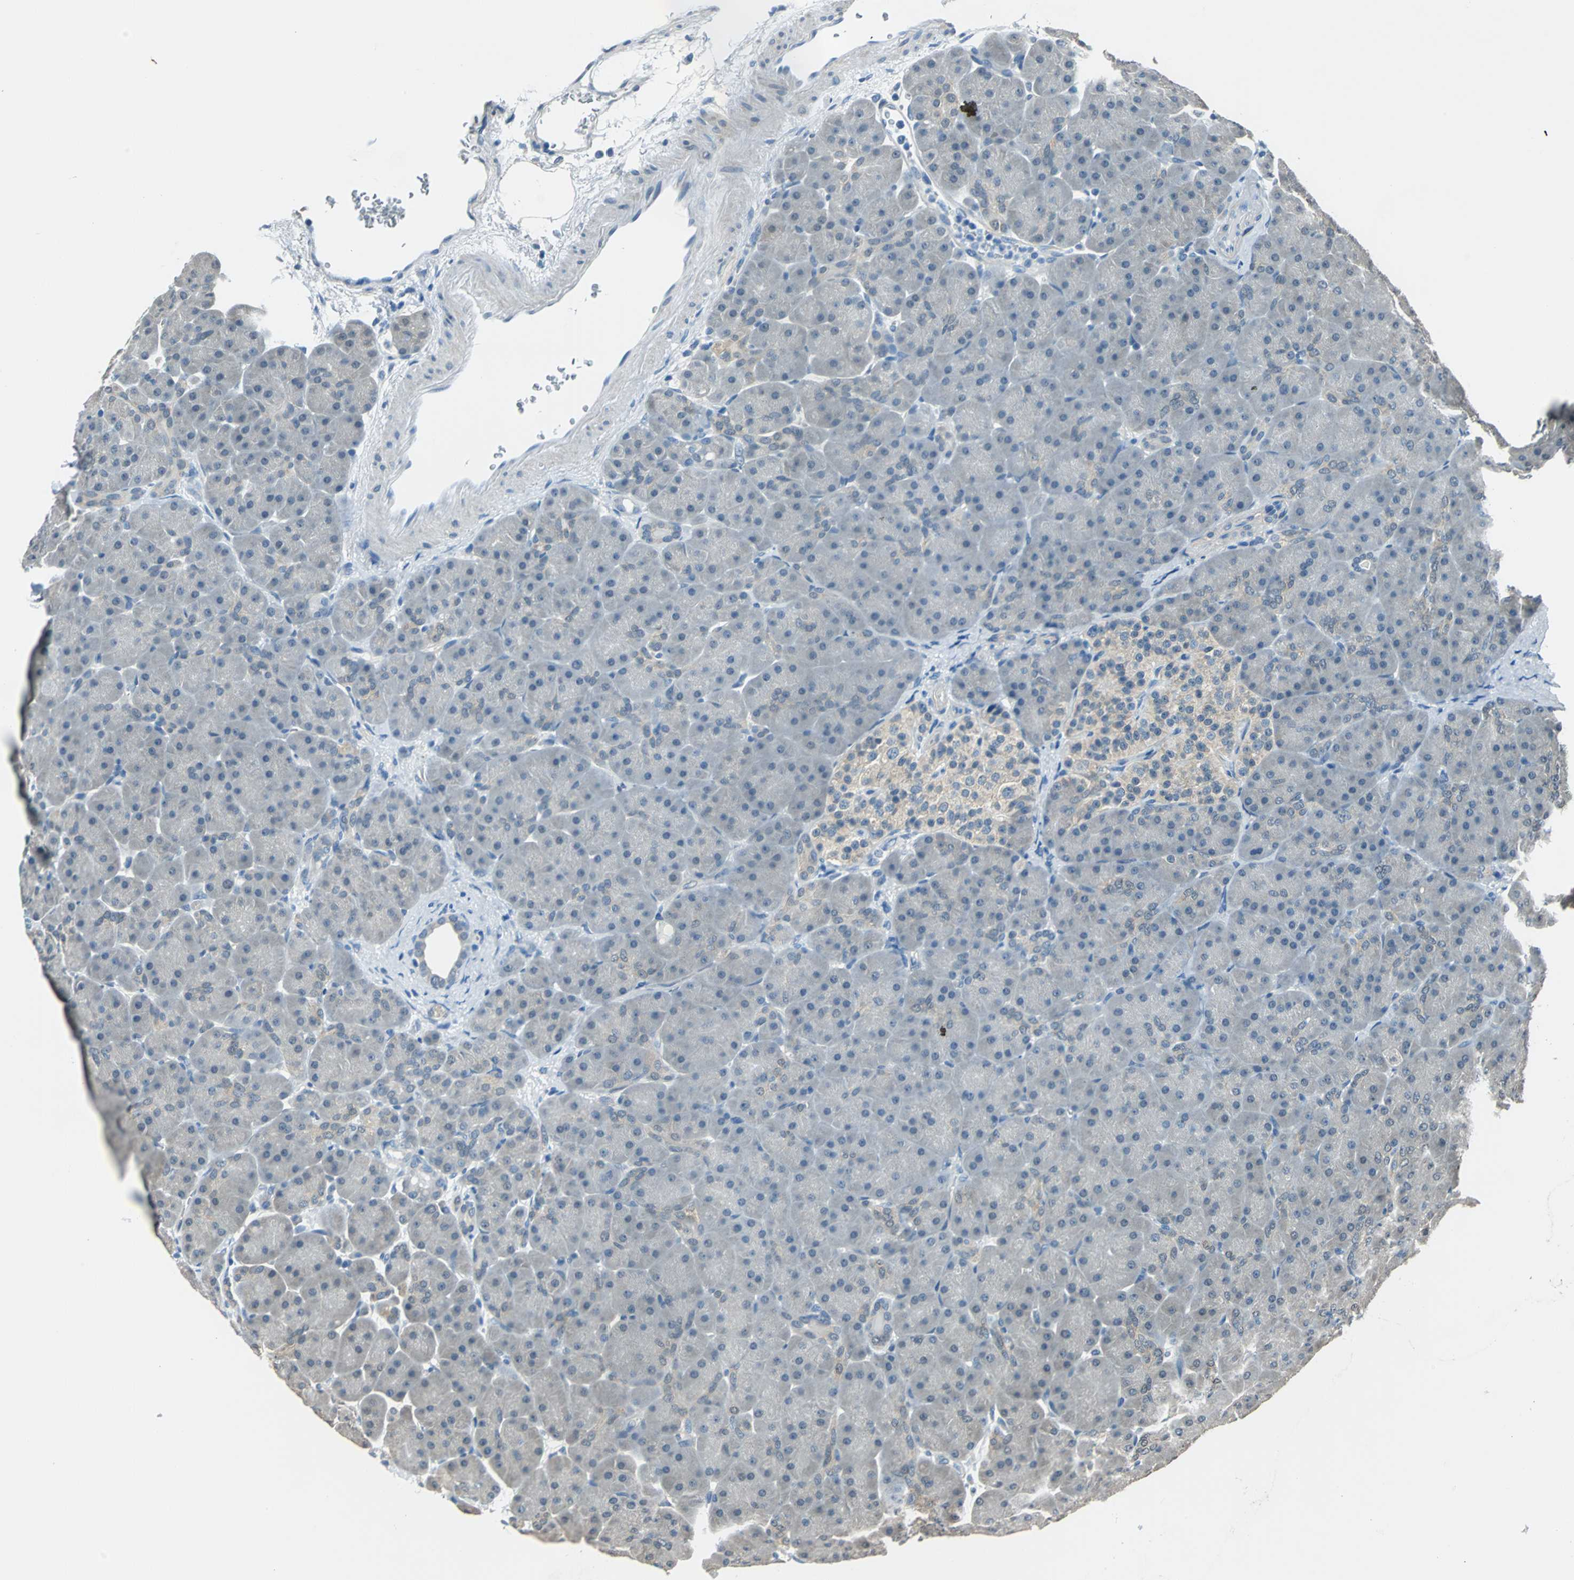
{"staining": {"intensity": "weak", "quantity": "25%-75%", "location": "cytoplasmic/membranous"}, "tissue": "pancreas", "cell_type": "Exocrine glandular cells", "image_type": "normal", "snomed": [{"axis": "morphology", "description": "Normal tissue, NOS"}, {"axis": "topography", "description": "Pancreas"}], "caption": "This is an image of IHC staining of unremarkable pancreas, which shows weak expression in the cytoplasmic/membranous of exocrine glandular cells.", "gene": "FKBP4", "patient": {"sex": "male", "age": 66}}